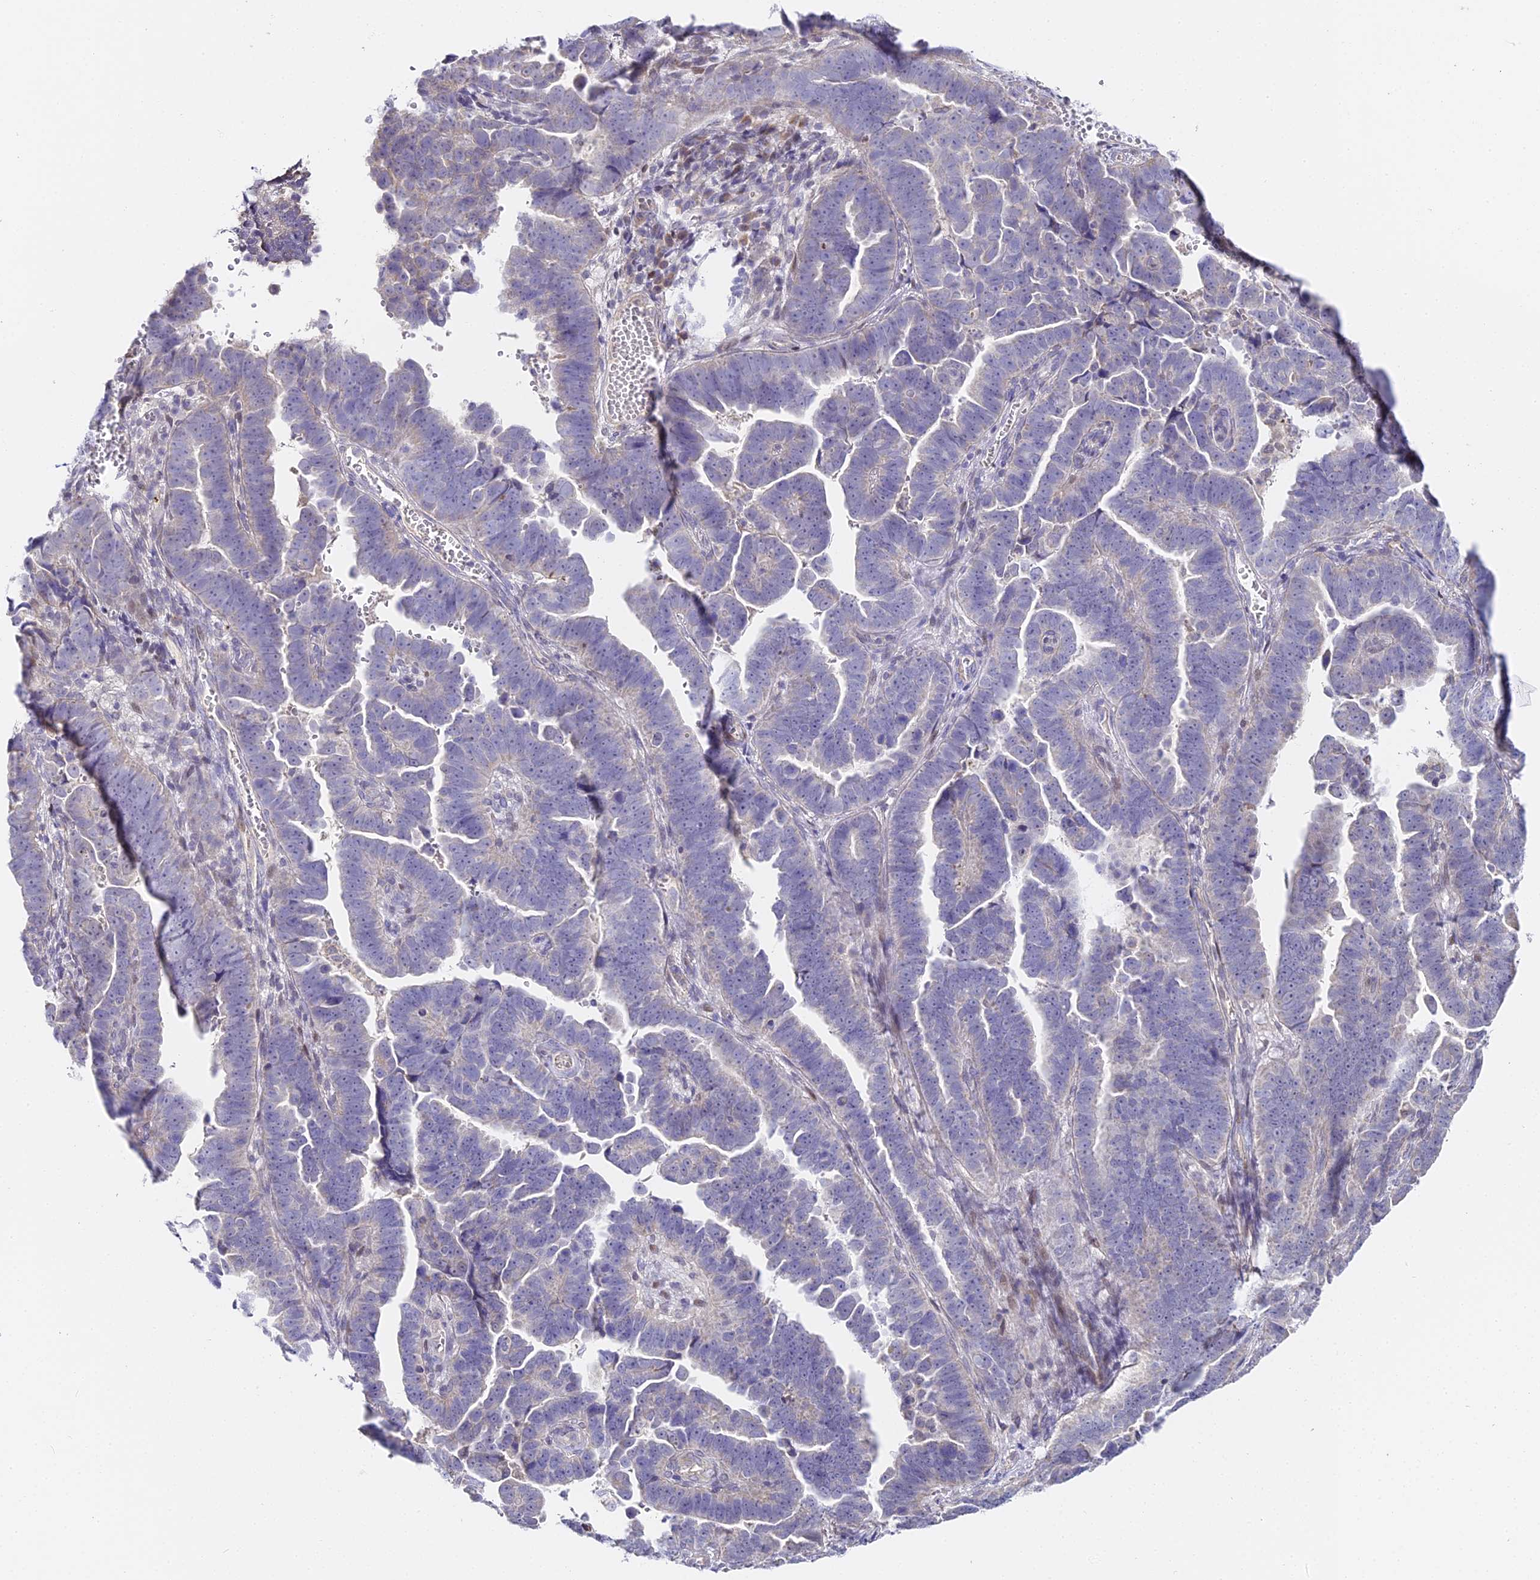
{"staining": {"intensity": "negative", "quantity": "none", "location": "none"}, "tissue": "endometrial cancer", "cell_type": "Tumor cells", "image_type": "cancer", "snomed": [{"axis": "morphology", "description": "Adenocarcinoma, NOS"}, {"axis": "topography", "description": "Endometrium"}], "caption": "An immunohistochemistry micrograph of endometrial cancer is shown. There is no staining in tumor cells of endometrial cancer.", "gene": "SERP1", "patient": {"sex": "female", "age": 75}}